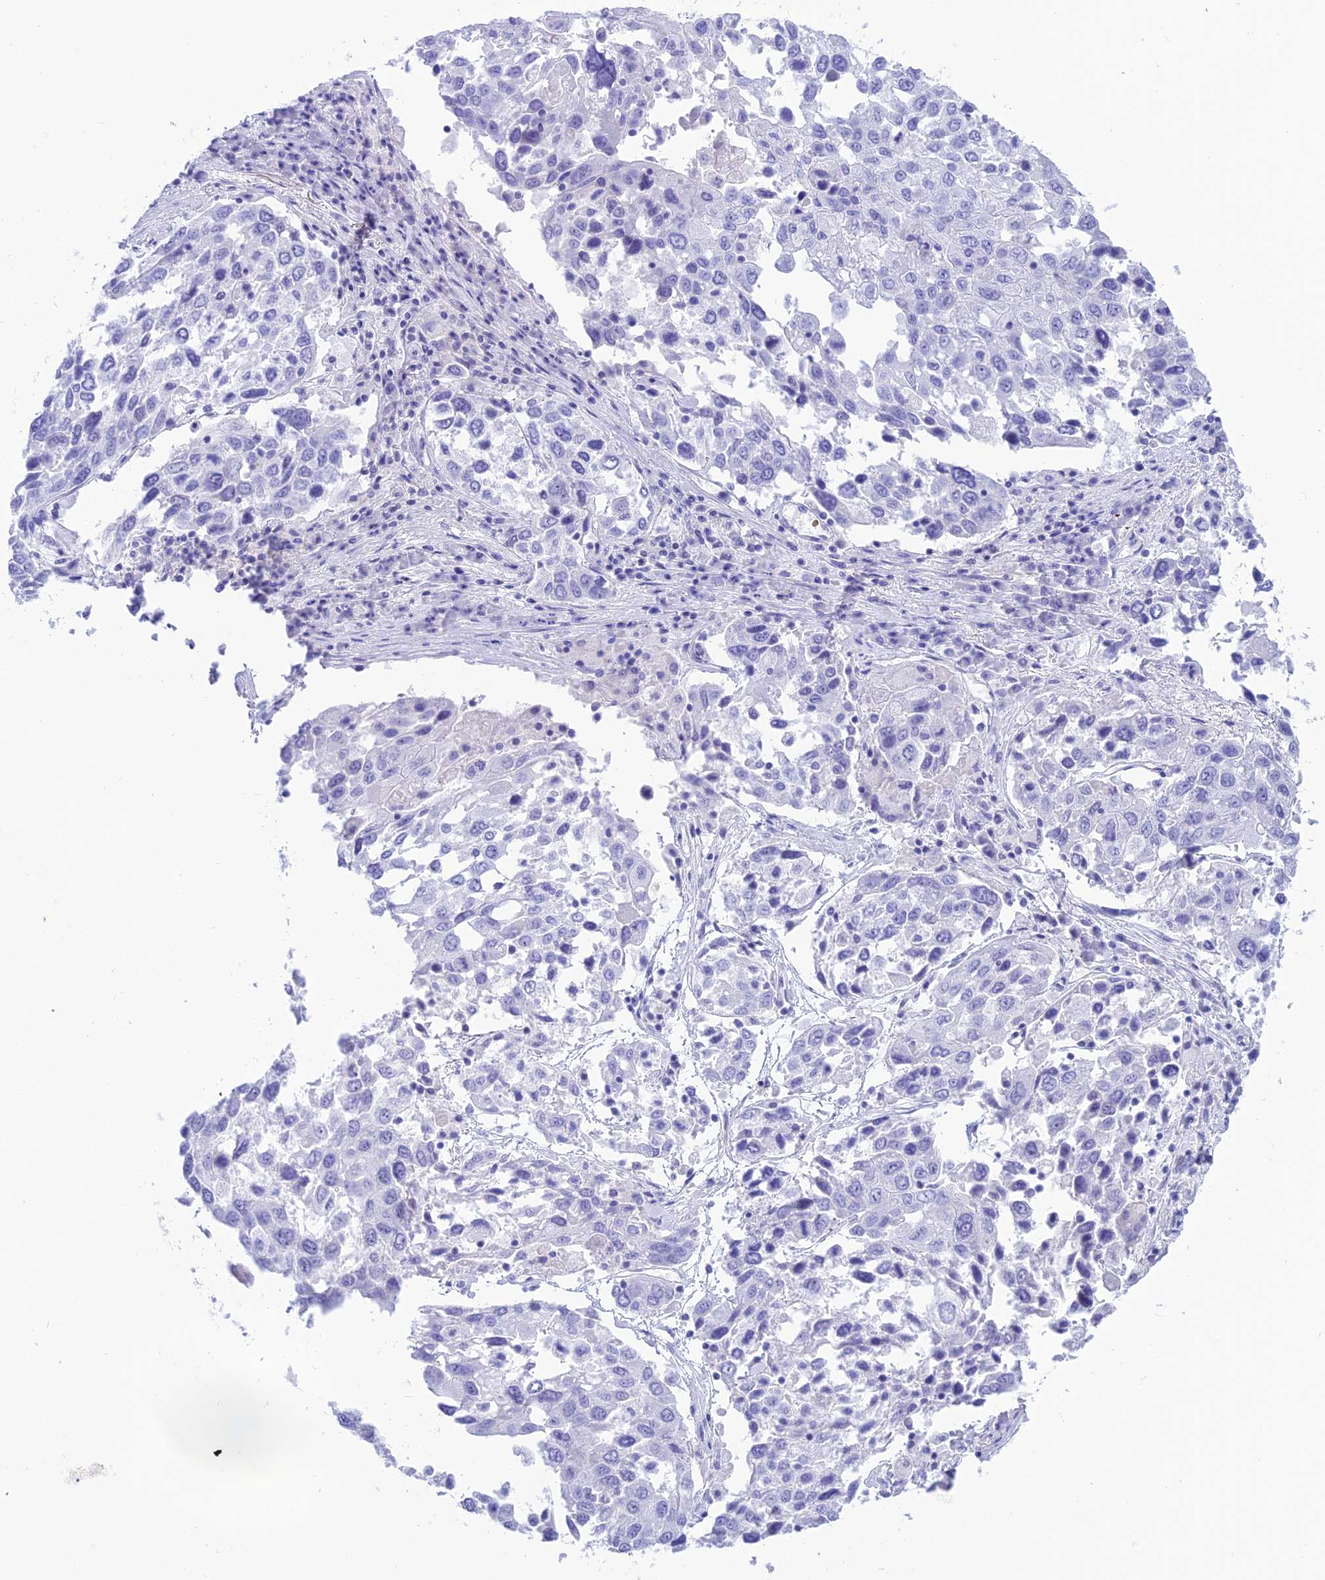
{"staining": {"intensity": "negative", "quantity": "none", "location": "none"}, "tissue": "lung cancer", "cell_type": "Tumor cells", "image_type": "cancer", "snomed": [{"axis": "morphology", "description": "Squamous cell carcinoma, NOS"}, {"axis": "topography", "description": "Lung"}], "caption": "Lung squamous cell carcinoma stained for a protein using IHC shows no positivity tumor cells.", "gene": "GLYATL1", "patient": {"sex": "male", "age": 65}}